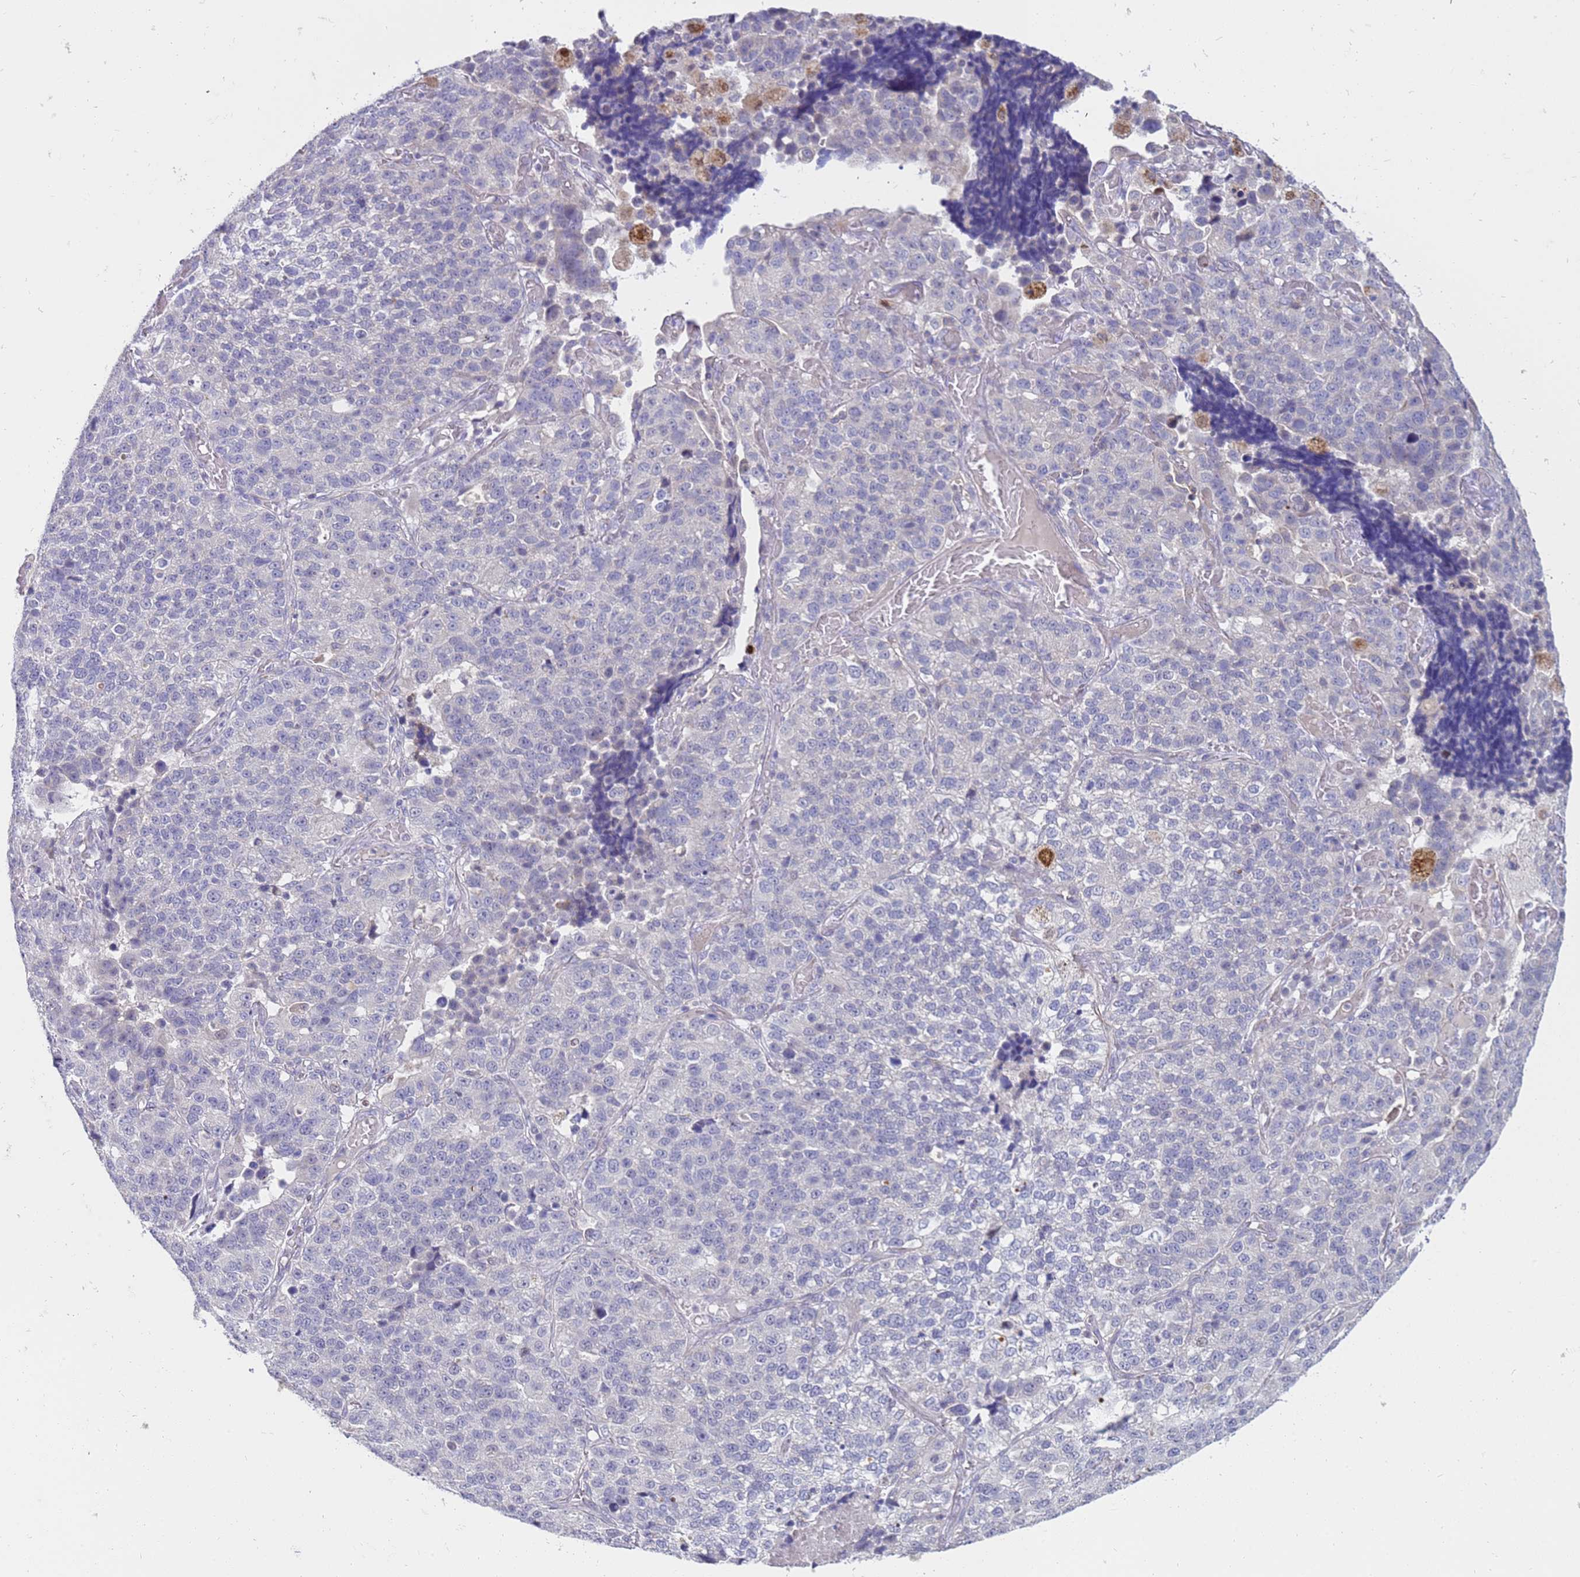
{"staining": {"intensity": "negative", "quantity": "none", "location": "none"}, "tissue": "lung cancer", "cell_type": "Tumor cells", "image_type": "cancer", "snomed": [{"axis": "morphology", "description": "Adenocarcinoma, NOS"}, {"axis": "topography", "description": "Lung"}], "caption": "The IHC micrograph has no significant staining in tumor cells of lung cancer (adenocarcinoma) tissue.", "gene": "STK25", "patient": {"sex": "male", "age": 49}}